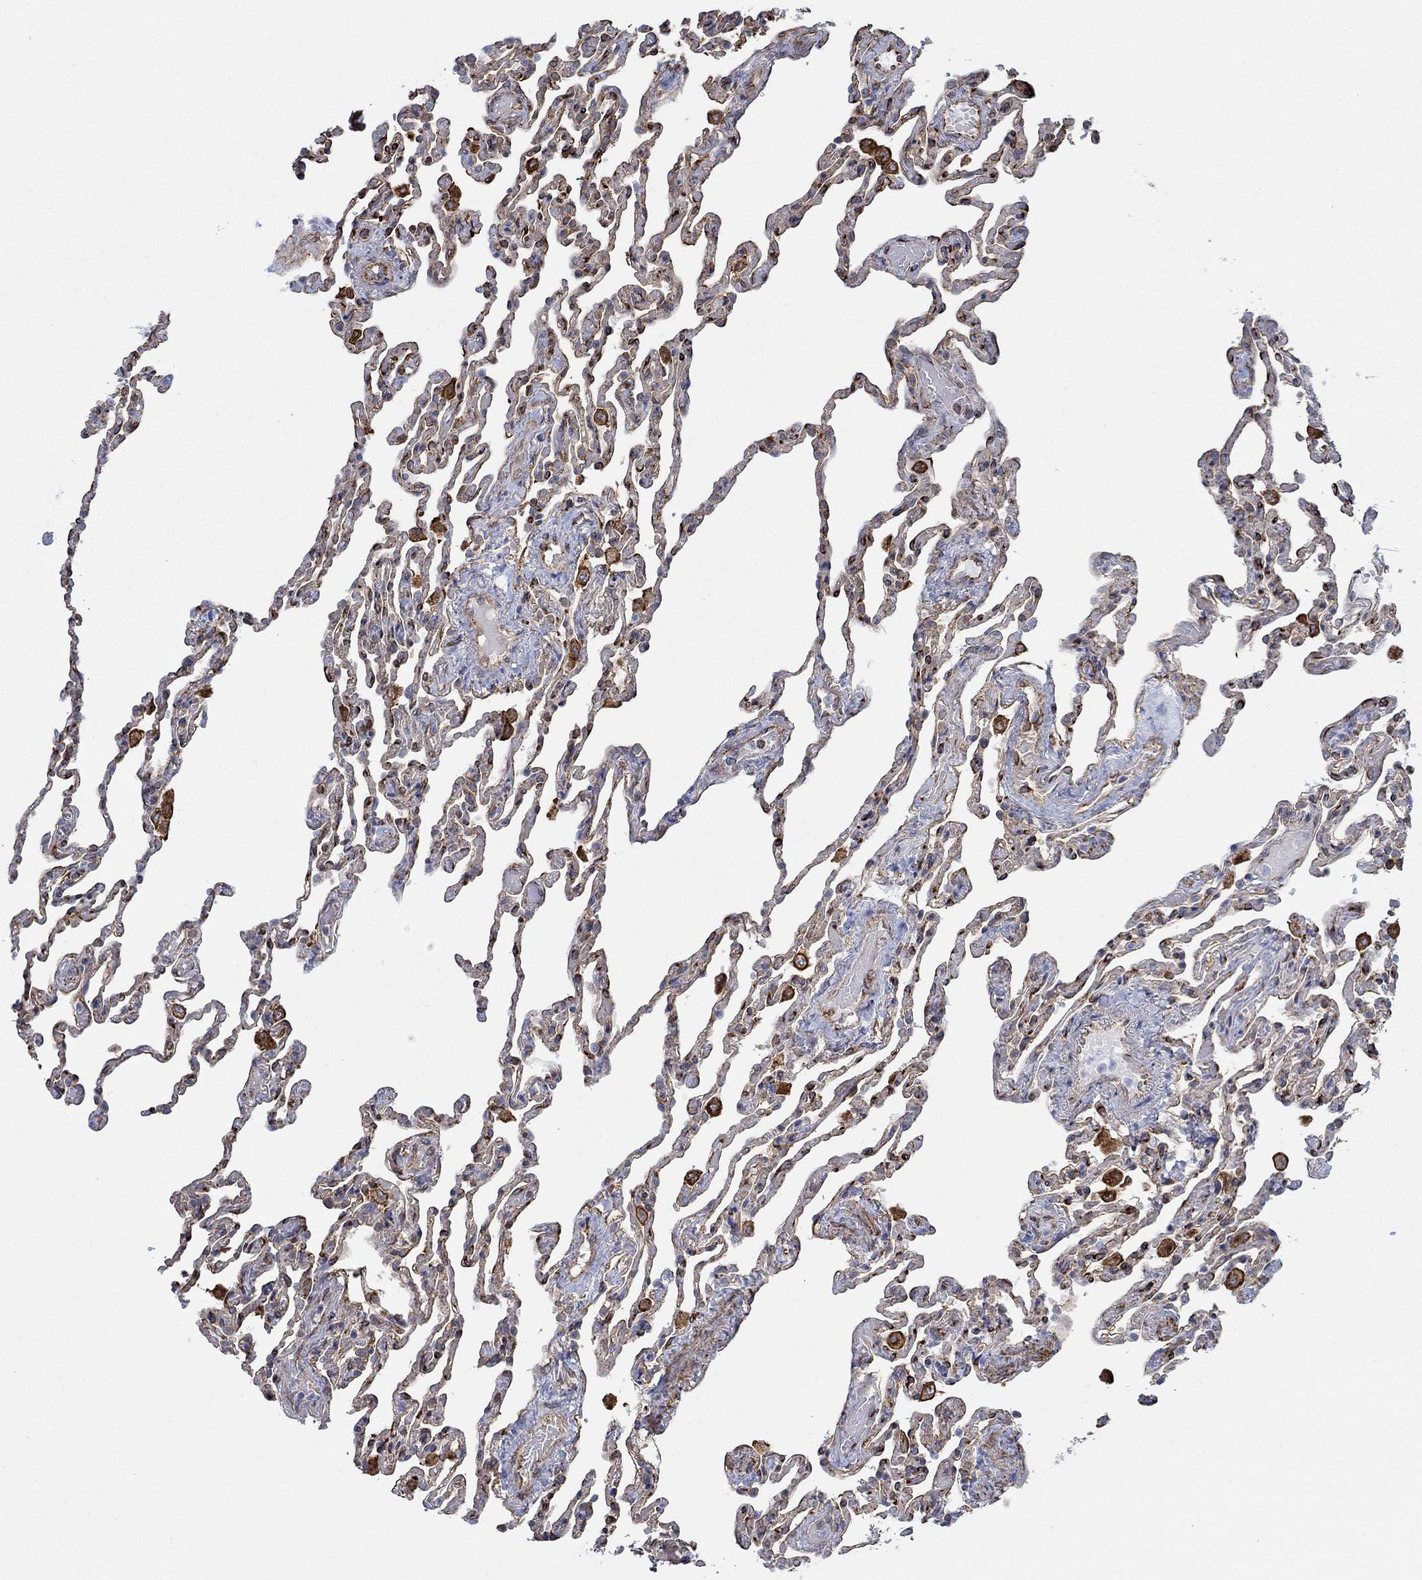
{"staining": {"intensity": "strong", "quantity": "<25%", "location": "cytoplasmic/membranous"}, "tissue": "lung", "cell_type": "Alveolar cells", "image_type": "normal", "snomed": [{"axis": "morphology", "description": "Normal tissue, NOS"}, {"axis": "topography", "description": "Lung"}], "caption": "Immunohistochemistry (IHC) staining of normal lung, which shows medium levels of strong cytoplasmic/membranous staining in about <25% of alveolar cells indicating strong cytoplasmic/membranous protein expression. The staining was performed using DAB (3,3'-diaminobenzidine) (brown) for protein detection and nuclei were counterstained in hematoxylin (blue).", "gene": "STC2", "patient": {"sex": "female", "age": 43}}